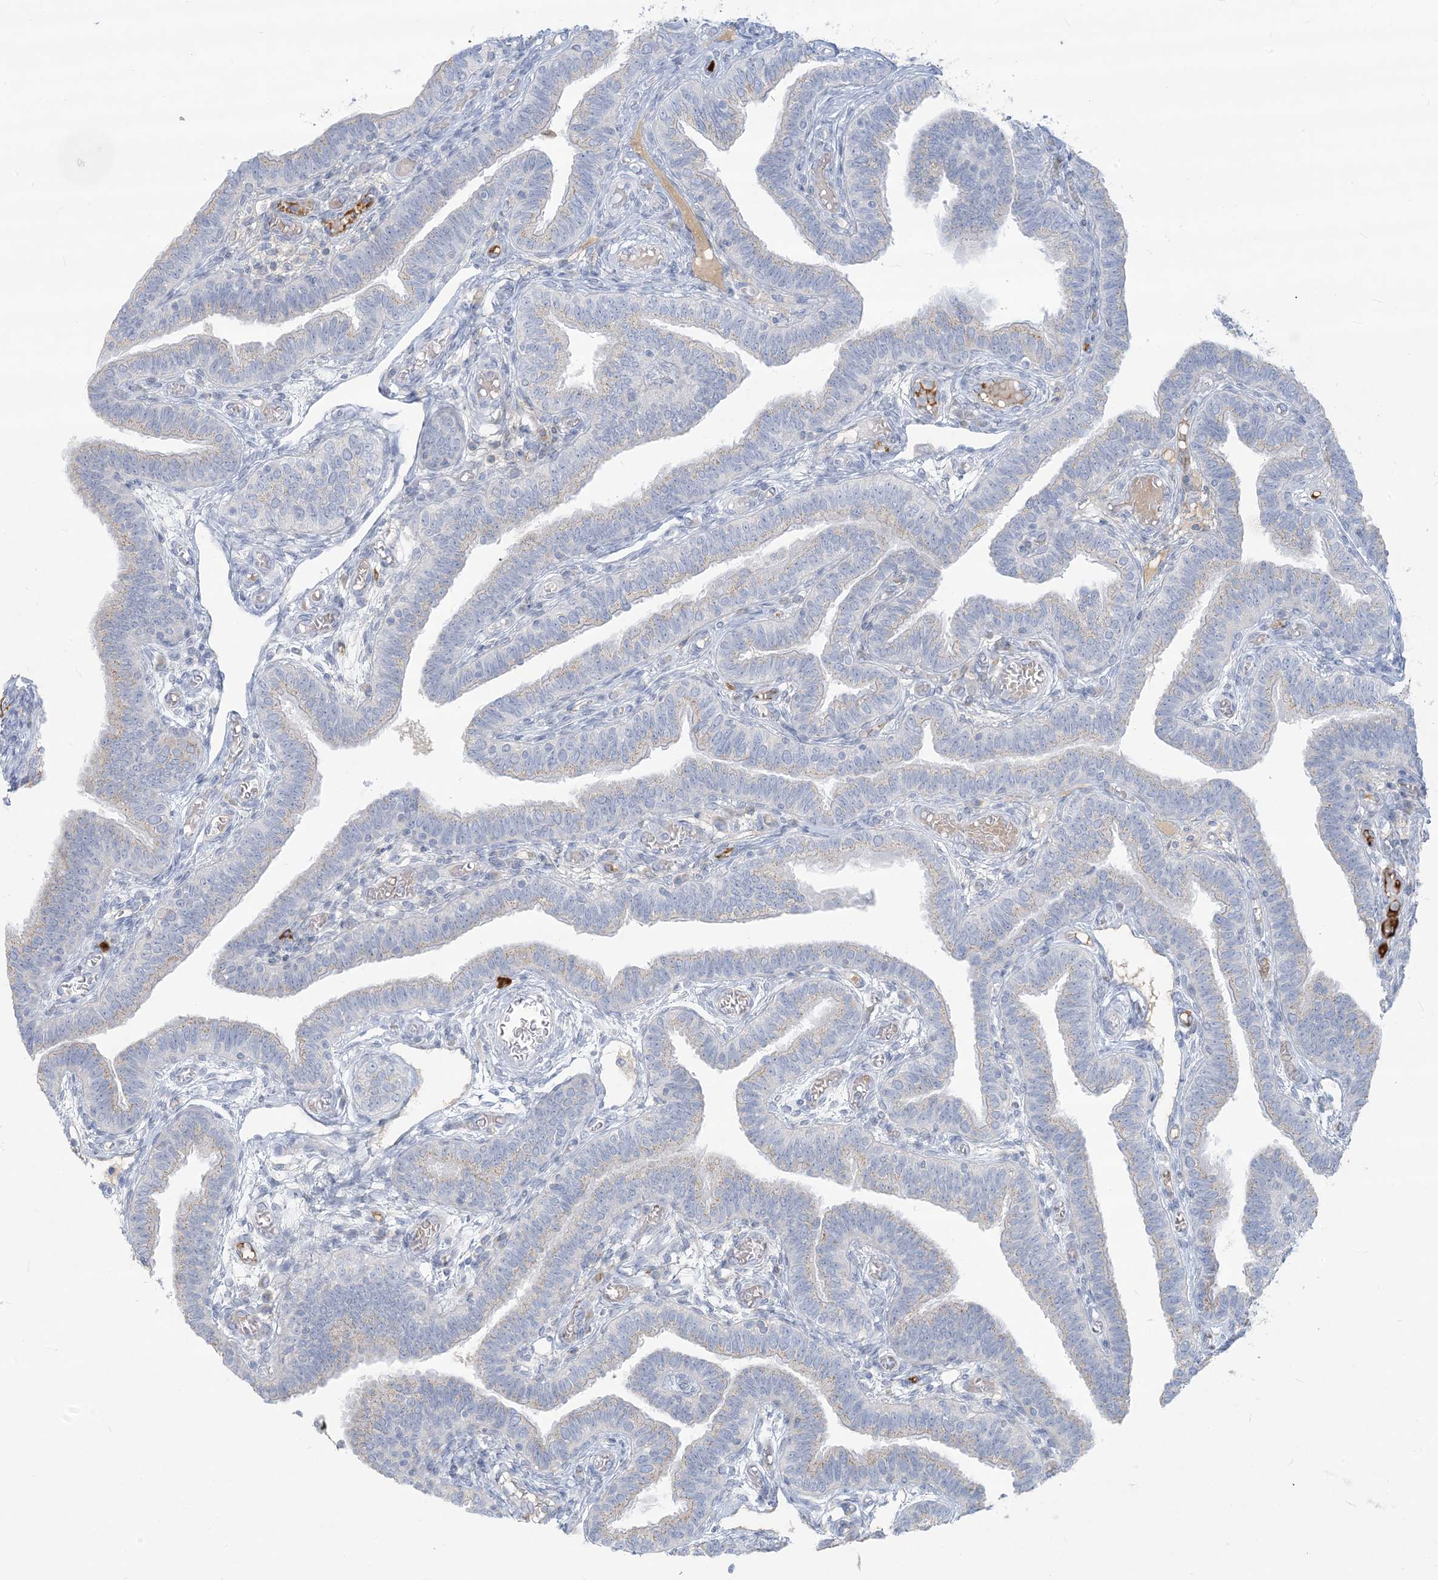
{"staining": {"intensity": "moderate", "quantity": "25%-75%", "location": "cytoplasmic/membranous"}, "tissue": "fallopian tube", "cell_type": "Glandular cells", "image_type": "normal", "snomed": [{"axis": "morphology", "description": "Normal tissue, NOS"}, {"axis": "topography", "description": "Fallopian tube"}], "caption": "Unremarkable fallopian tube was stained to show a protein in brown. There is medium levels of moderate cytoplasmic/membranous staining in about 25%-75% of glandular cells. (brown staining indicates protein expression, while blue staining denotes nuclei).", "gene": "SCML1", "patient": {"sex": "female", "age": 39}}